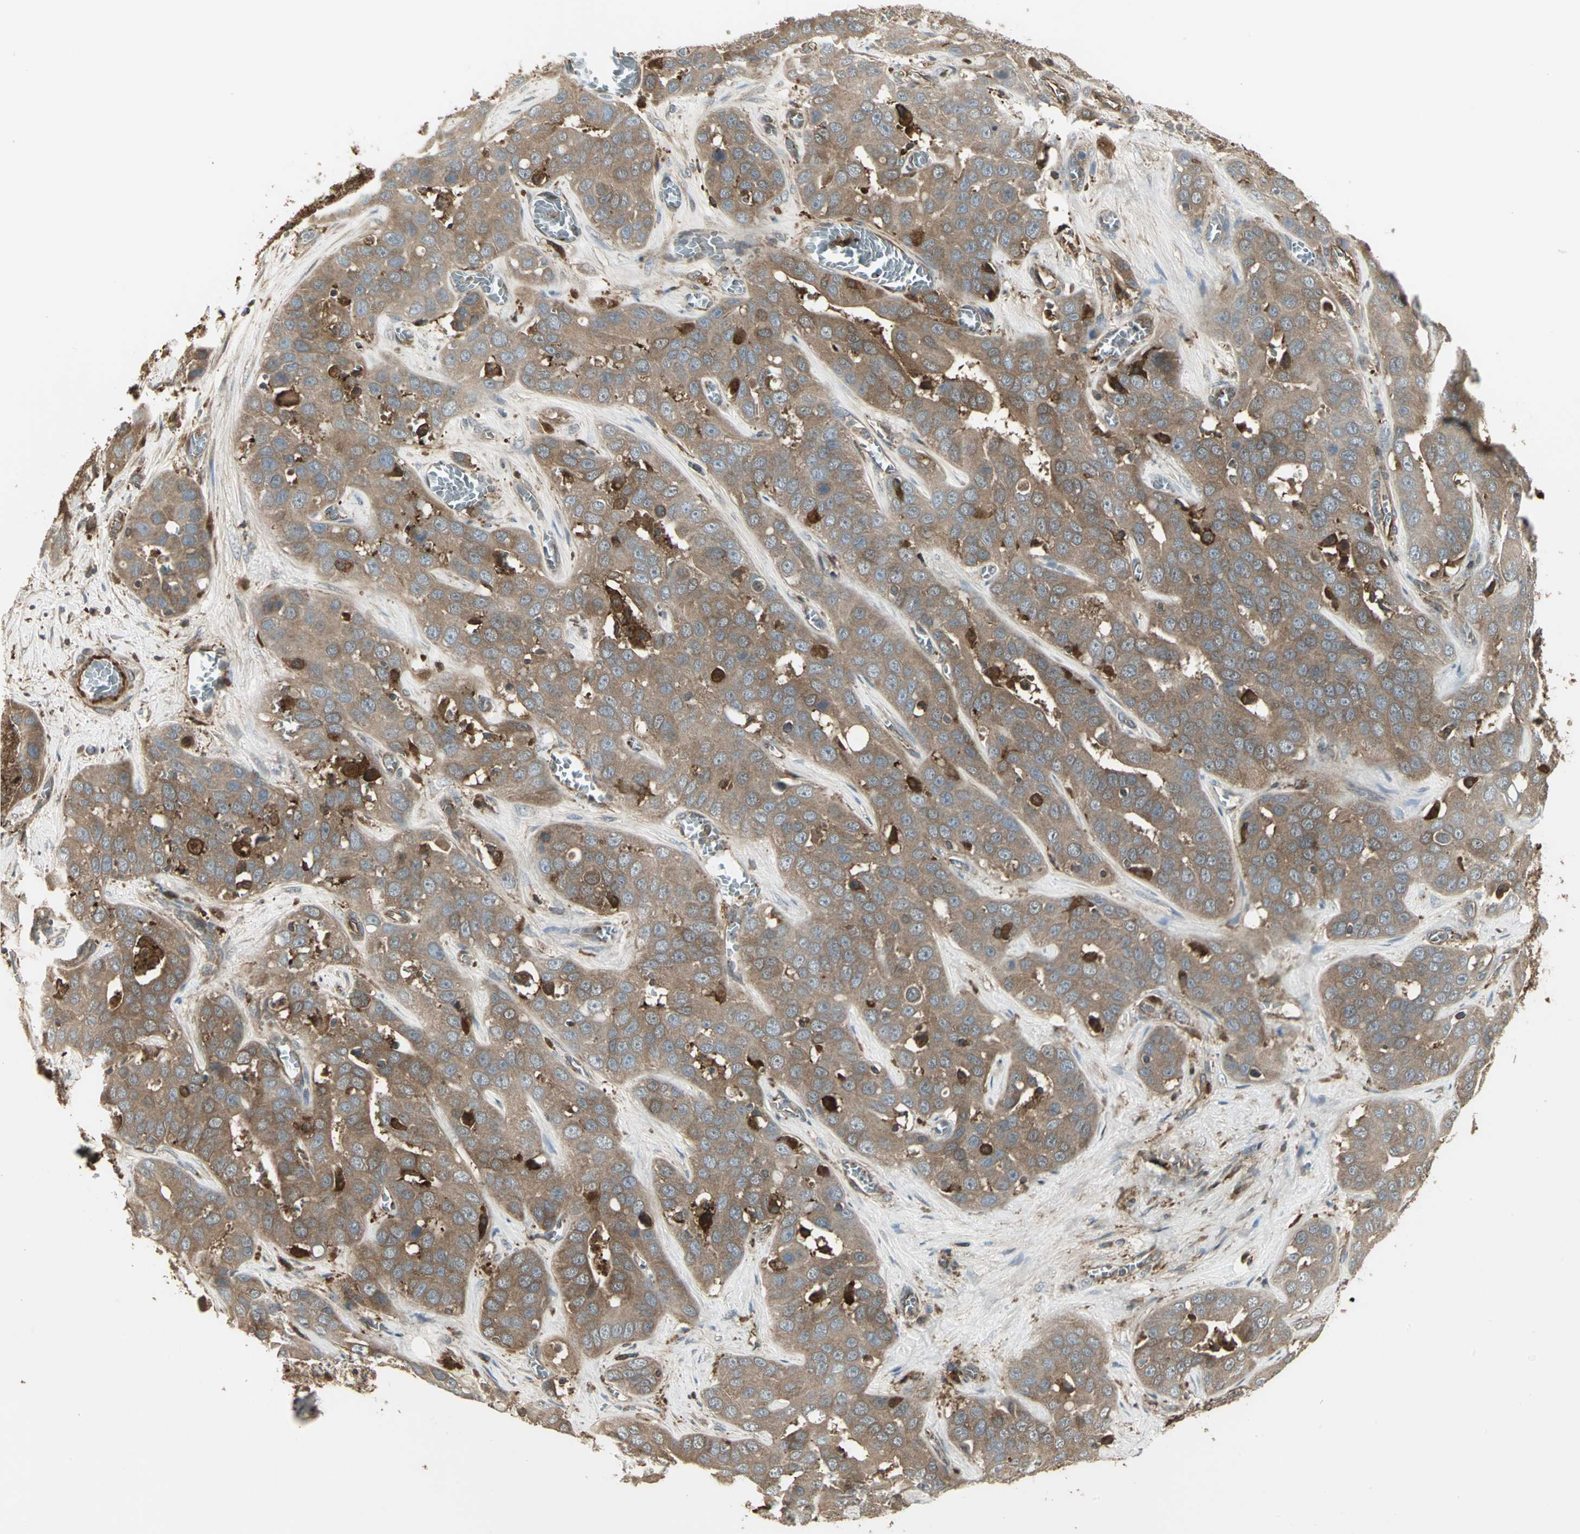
{"staining": {"intensity": "moderate", "quantity": ">75%", "location": "cytoplasmic/membranous"}, "tissue": "liver cancer", "cell_type": "Tumor cells", "image_type": "cancer", "snomed": [{"axis": "morphology", "description": "Cholangiocarcinoma"}, {"axis": "topography", "description": "Liver"}], "caption": "A high-resolution histopathology image shows immunohistochemistry (IHC) staining of liver cholangiocarcinoma, which displays moderate cytoplasmic/membranous expression in about >75% of tumor cells.", "gene": "PRXL2B", "patient": {"sex": "female", "age": 52}}